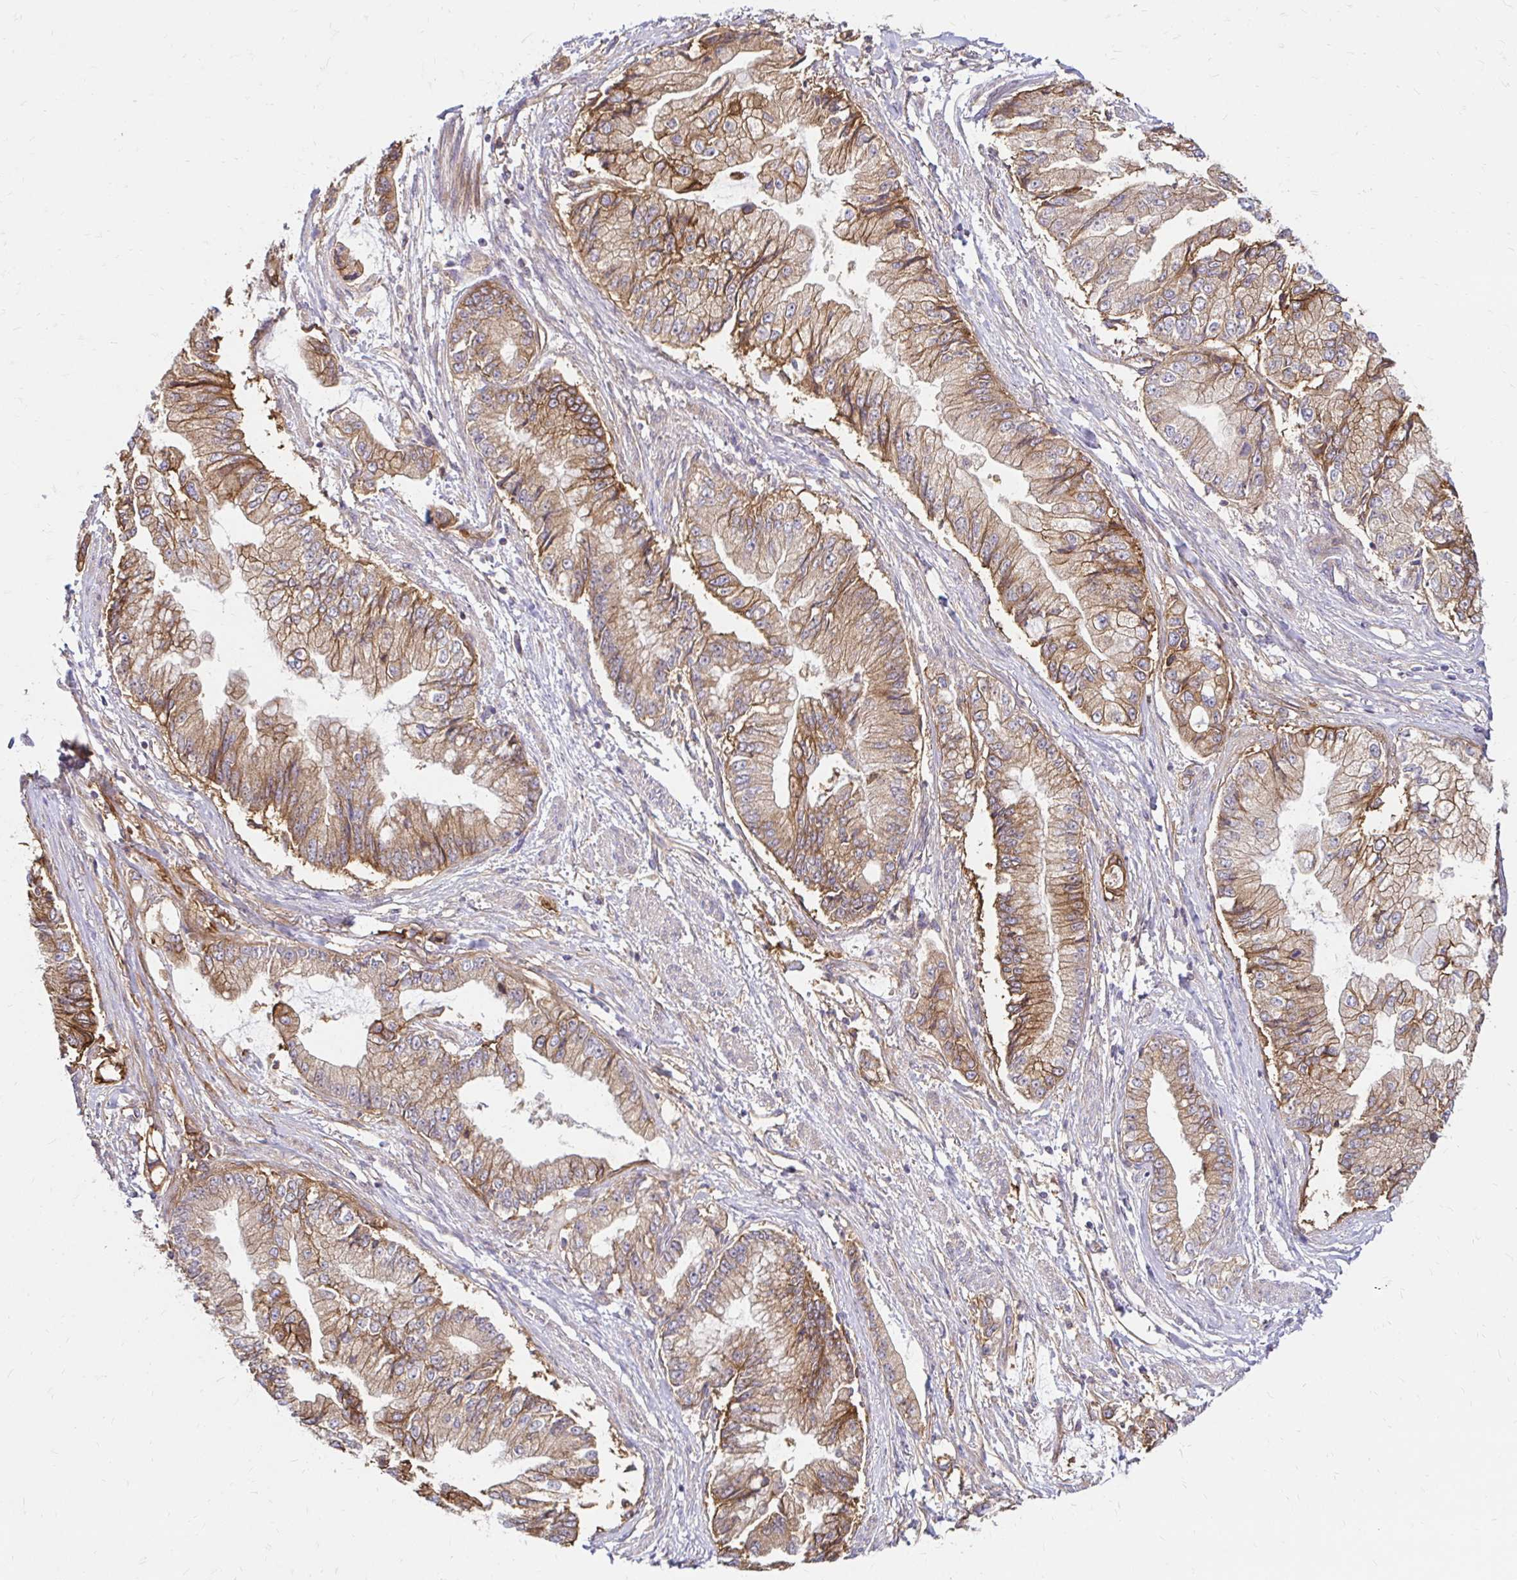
{"staining": {"intensity": "moderate", "quantity": ">75%", "location": "cytoplasmic/membranous"}, "tissue": "stomach cancer", "cell_type": "Tumor cells", "image_type": "cancer", "snomed": [{"axis": "morphology", "description": "Adenocarcinoma, NOS"}, {"axis": "topography", "description": "Stomach, upper"}], "caption": "Brown immunohistochemical staining in human adenocarcinoma (stomach) demonstrates moderate cytoplasmic/membranous positivity in about >75% of tumor cells.", "gene": "ITGA2", "patient": {"sex": "female", "age": 74}}